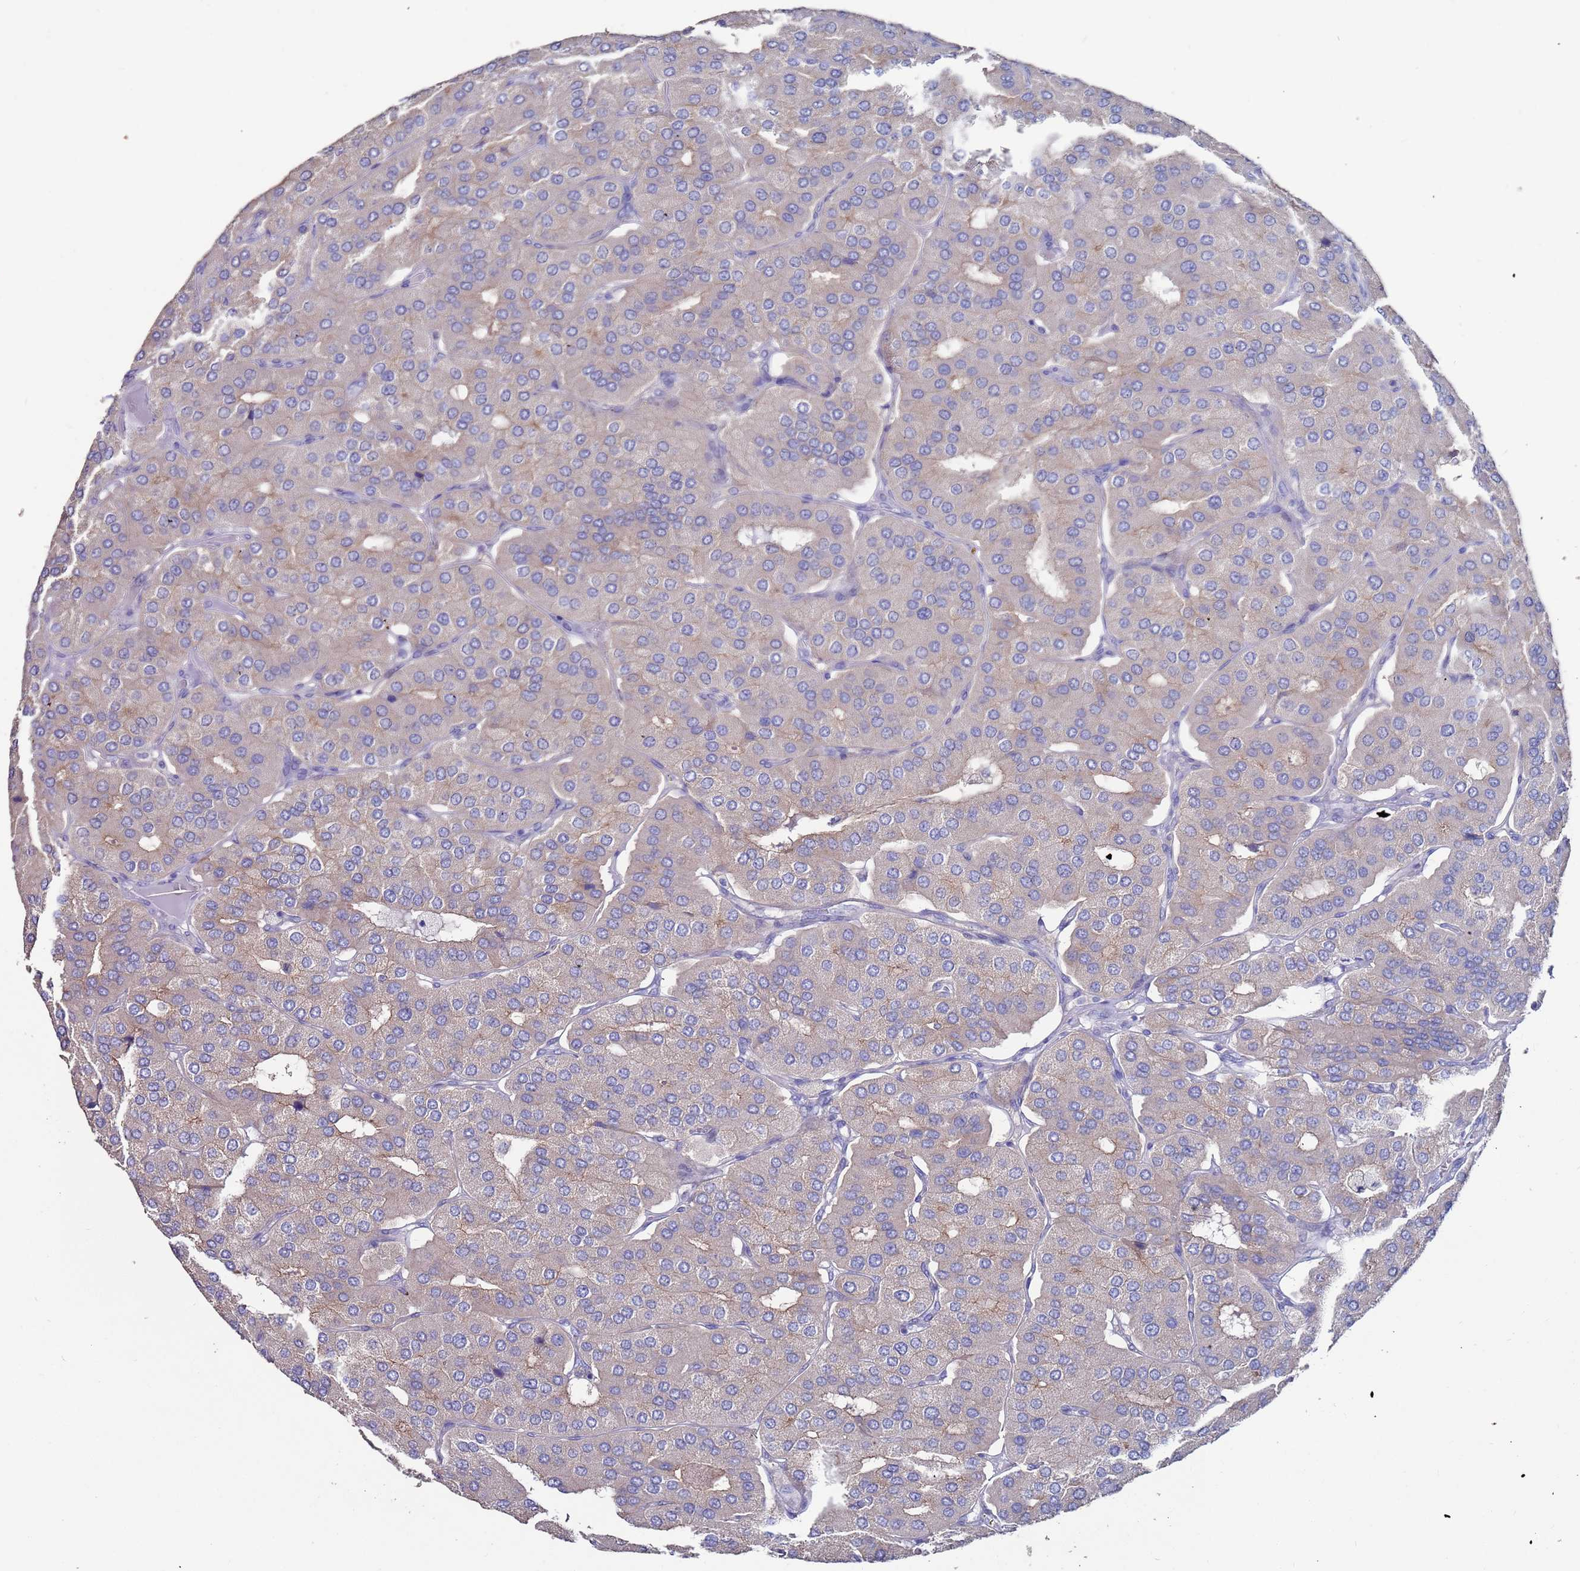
{"staining": {"intensity": "weak", "quantity": "<25%", "location": "cytoplasmic/membranous"}, "tissue": "parathyroid gland", "cell_type": "Glandular cells", "image_type": "normal", "snomed": [{"axis": "morphology", "description": "Normal tissue, NOS"}, {"axis": "morphology", "description": "Adenoma, NOS"}, {"axis": "topography", "description": "Parathyroid gland"}], "caption": "This is an immunohistochemistry (IHC) micrograph of unremarkable human parathyroid gland. There is no staining in glandular cells.", "gene": "KRTCAP3", "patient": {"sex": "female", "age": 86}}